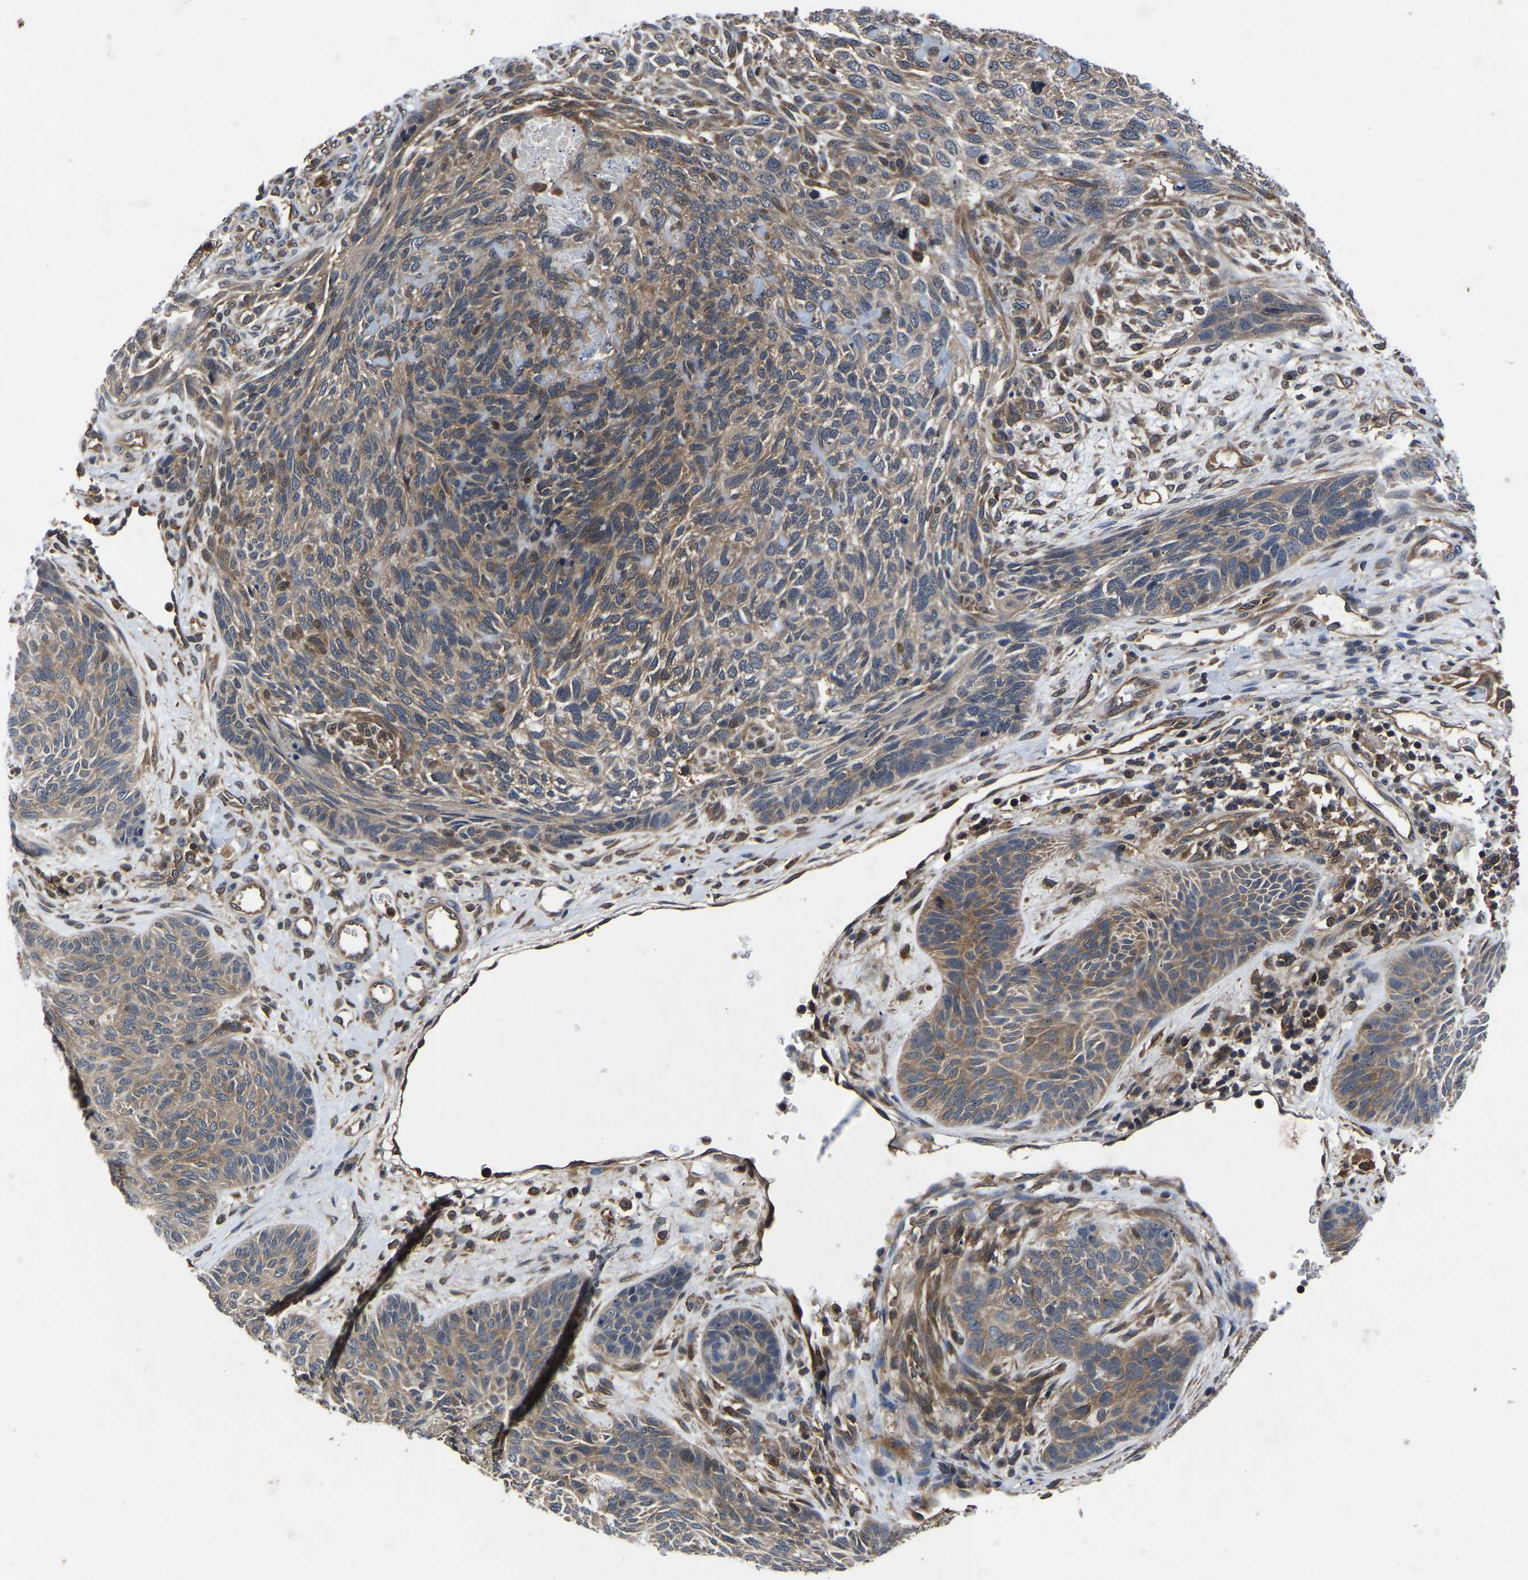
{"staining": {"intensity": "moderate", "quantity": ">75%", "location": "cytoplasmic/membranous"}, "tissue": "skin cancer", "cell_type": "Tumor cells", "image_type": "cancer", "snomed": [{"axis": "morphology", "description": "Basal cell carcinoma"}, {"axis": "topography", "description": "Skin"}], "caption": "This histopathology image displays IHC staining of basal cell carcinoma (skin), with medium moderate cytoplasmic/membranous expression in about >75% of tumor cells.", "gene": "FGD5", "patient": {"sex": "male", "age": 55}}